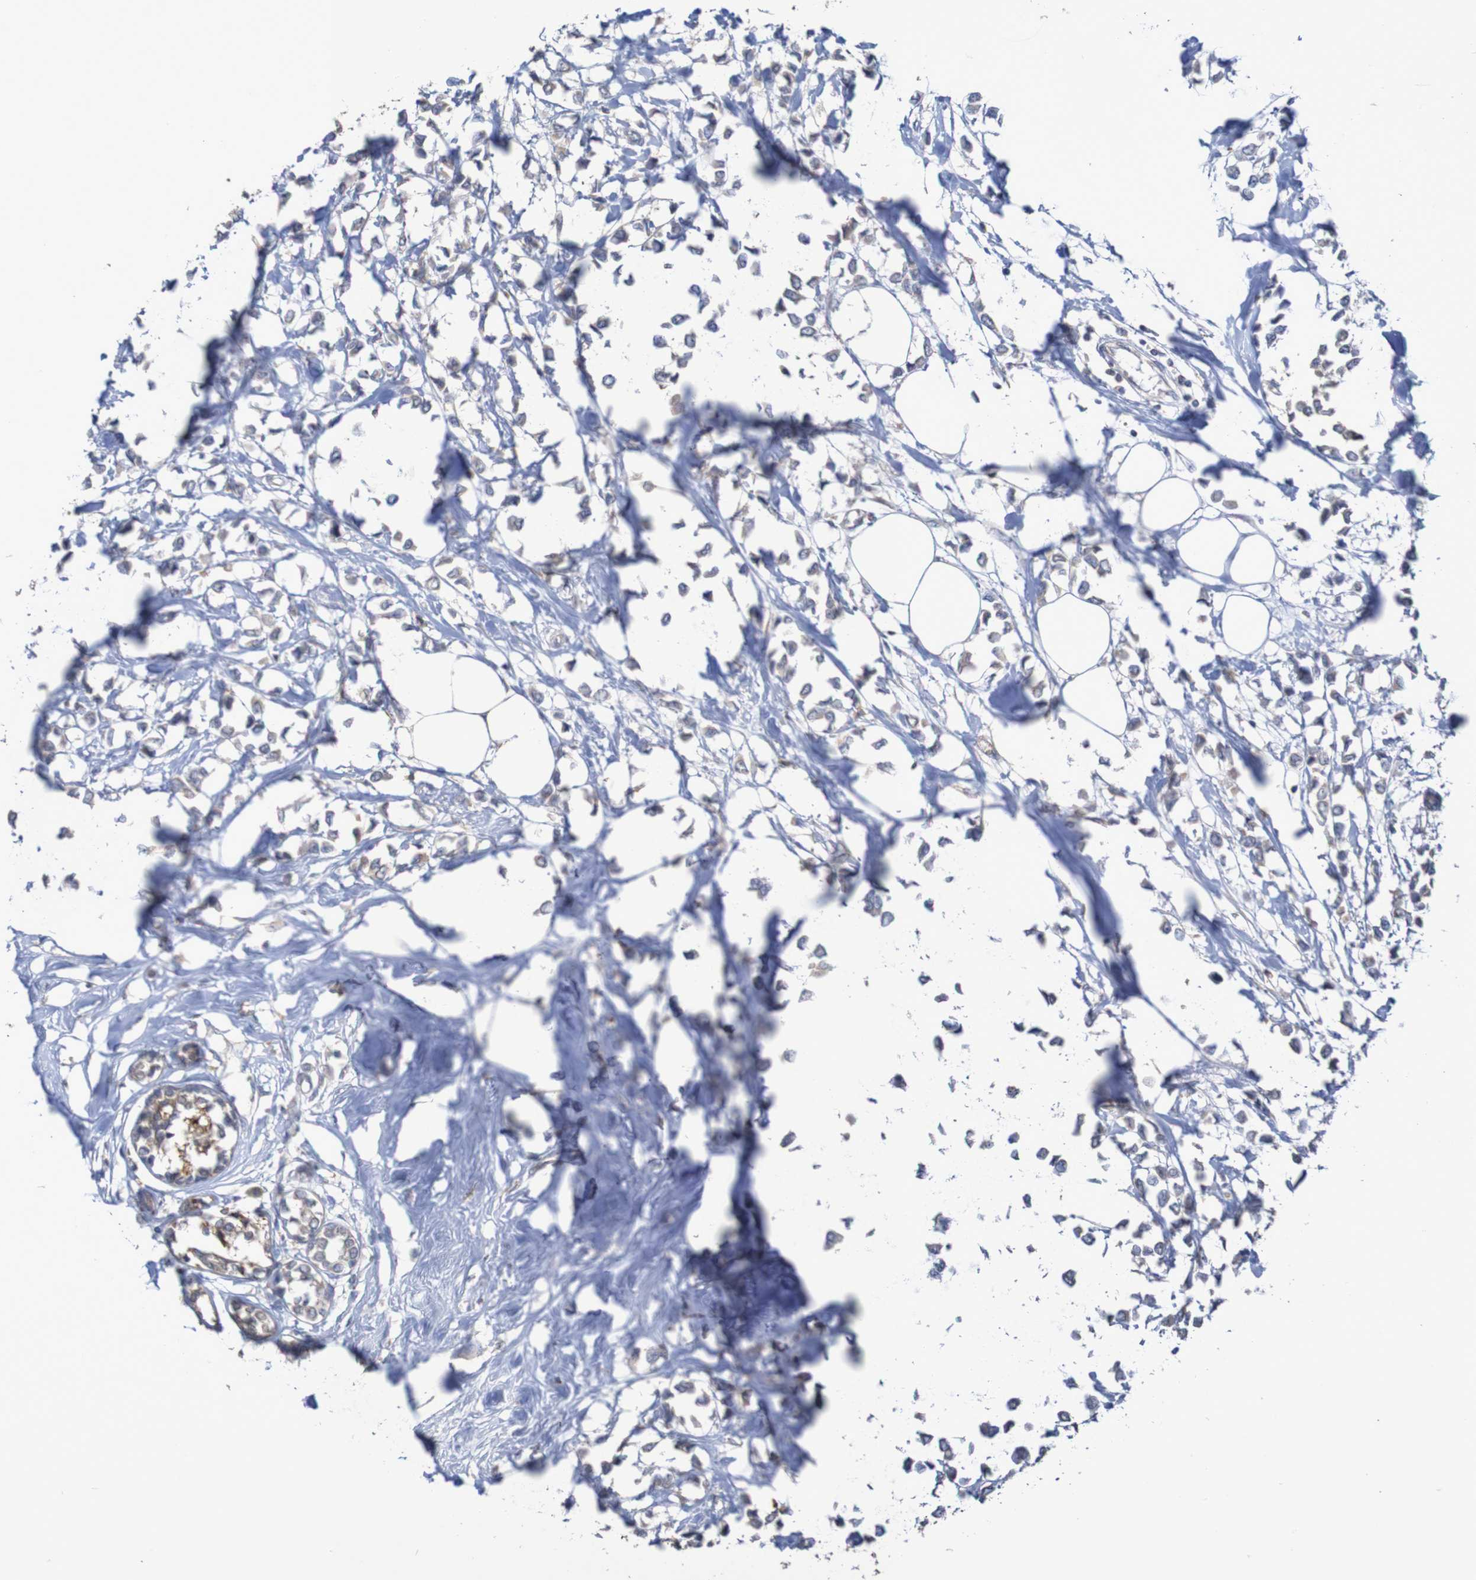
{"staining": {"intensity": "weak", "quantity": "25%-75%", "location": "cytoplasmic/membranous"}, "tissue": "breast cancer", "cell_type": "Tumor cells", "image_type": "cancer", "snomed": [{"axis": "morphology", "description": "Lobular carcinoma"}, {"axis": "topography", "description": "Breast"}], "caption": "A low amount of weak cytoplasmic/membranous positivity is identified in approximately 25%-75% of tumor cells in lobular carcinoma (breast) tissue.", "gene": "C3orf18", "patient": {"sex": "female", "age": 51}}